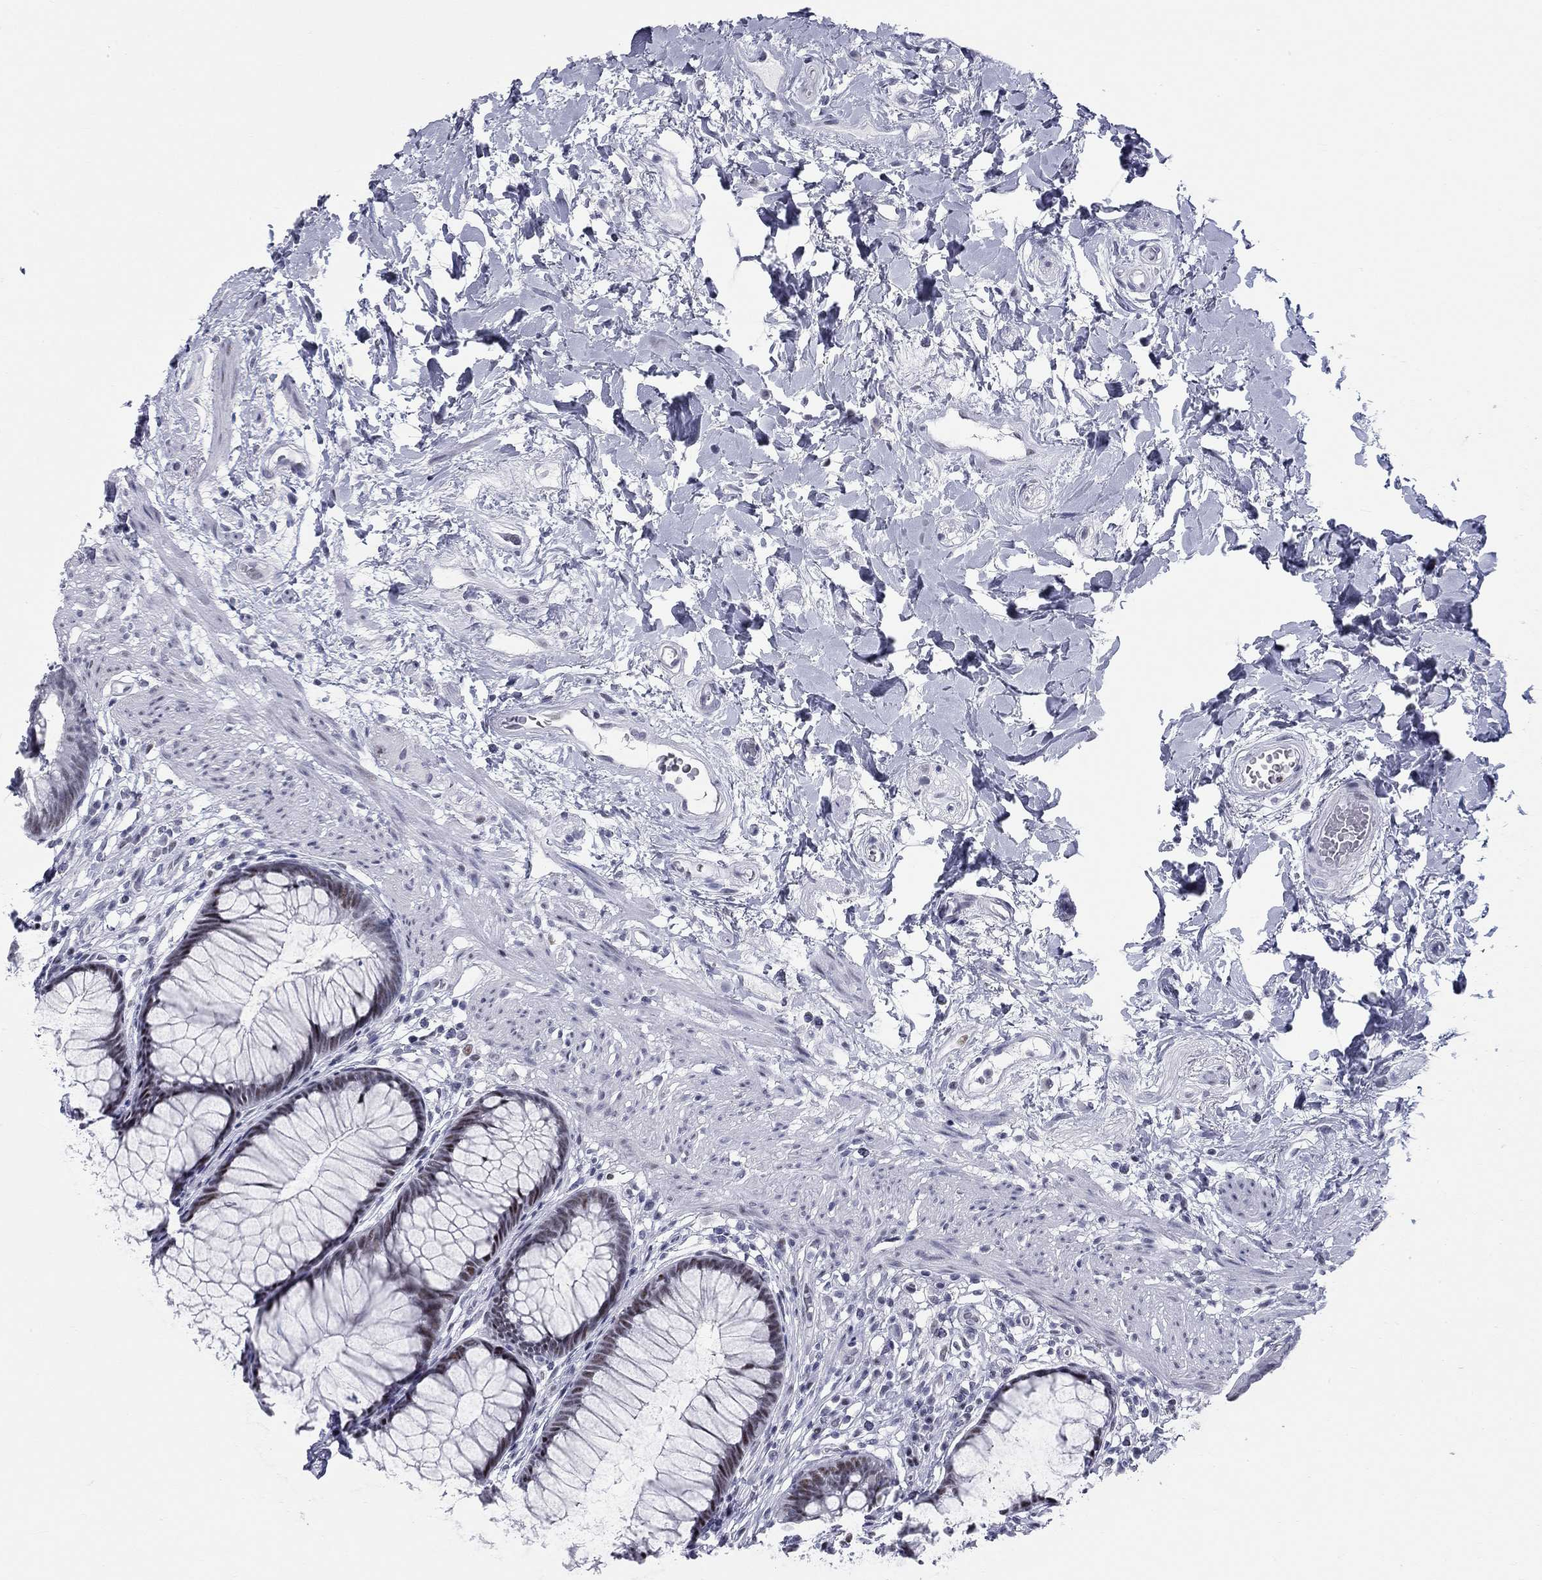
{"staining": {"intensity": "moderate", "quantity": "<25%", "location": "nuclear"}, "tissue": "rectum", "cell_type": "Glandular cells", "image_type": "normal", "snomed": [{"axis": "morphology", "description": "Normal tissue, NOS"}, {"axis": "topography", "description": "Smooth muscle"}, {"axis": "topography", "description": "Rectum"}], "caption": "Immunohistochemistry image of unremarkable rectum: rectum stained using immunohistochemistry (IHC) shows low levels of moderate protein expression localized specifically in the nuclear of glandular cells, appearing as a nuclear brown color.", "gene": "ASF1B", "patient": {"sex": "male", "age": 53}}